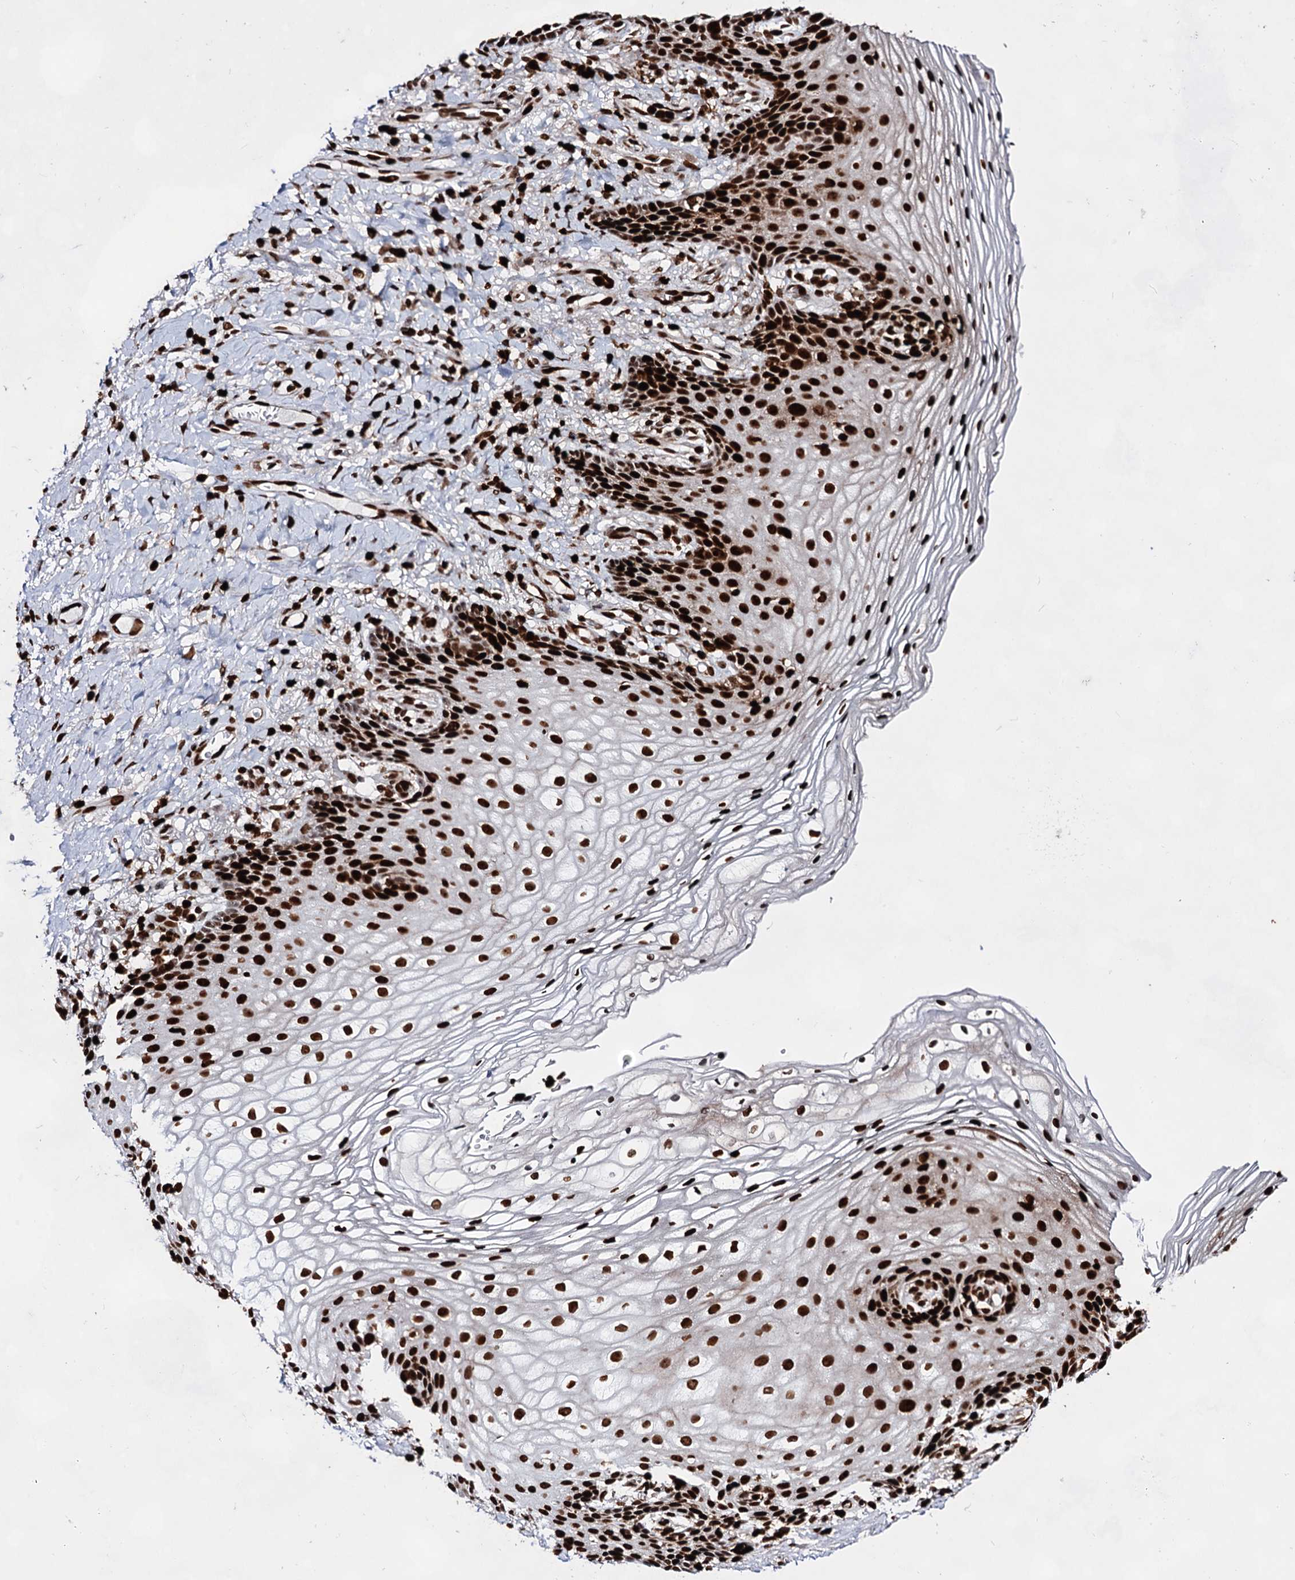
{"staining": {"intensity": "strong", "quantity": ">75%", "location": "nuclear"}, "tissue": "vagina", "cell_type": "Squamous epithelial cells", "image_type": "normal", "snomed": [{"axis": "morphology", "description": "Normal tissue, NOS"}, {"axis": "topography", "description": "Vagina"}], "caption": "About >75% of squamous epithelial cells in benign human vagina show strong nuclear protein positivity as visualized by brown immunohistochemical staining.", "gene": "HMGB2", "patient": {"sex": "female", "age": 60}}